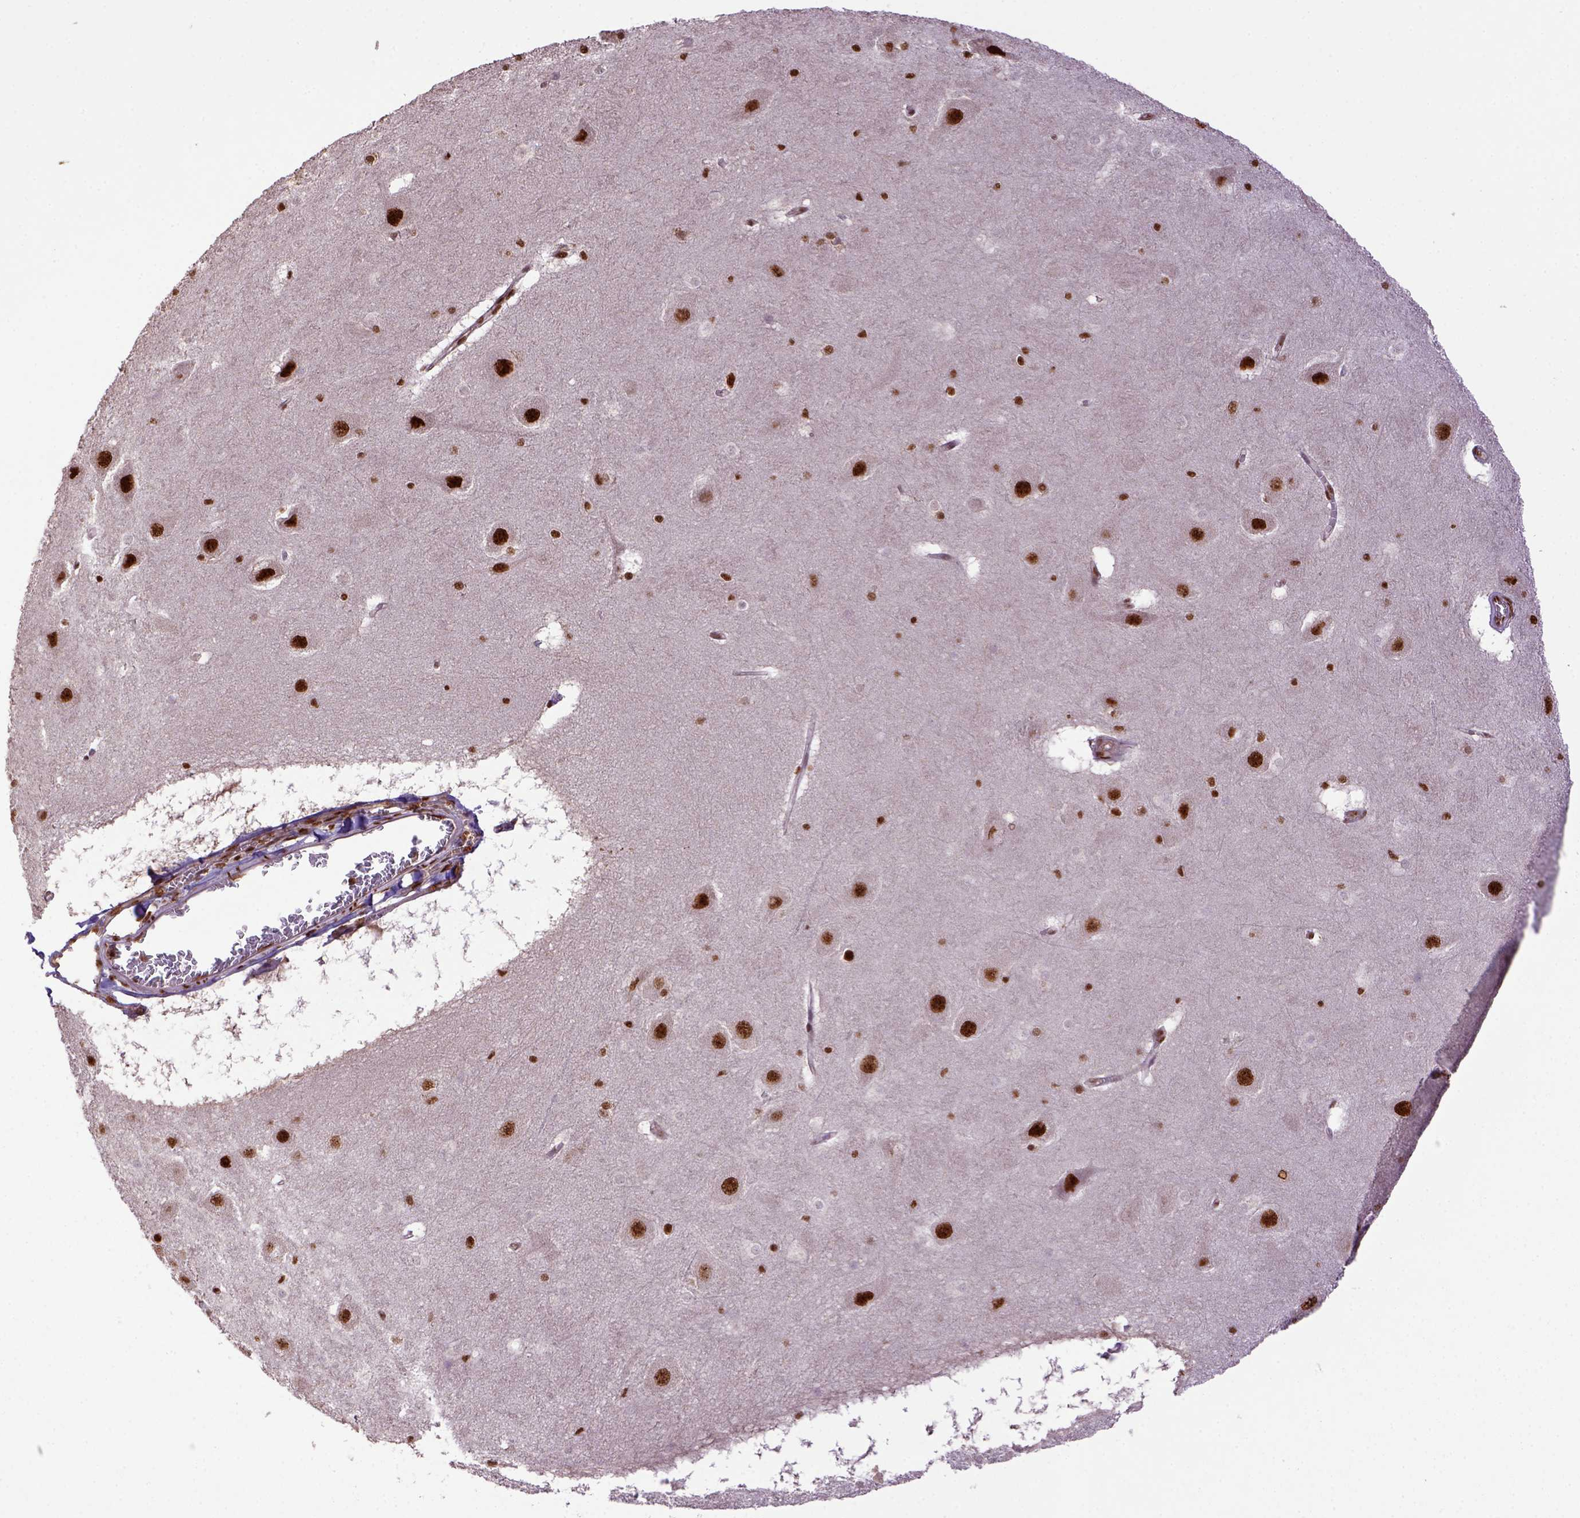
{"staining": {"intensity": "strong", "quantity": ">75%", "location": "nuclear"}, "tissue": "hippocampus", "cell_type": "Glial cells", "image_type": "normal", "snomed": [{"axis": "morphology", "description": "Normal tissue, NOS"}, {"axis": "topography", "description": "Hippocampus"}], "caption": "DAB (3,3'-diaminobenzidine) immunohistochemical staining of normal human hippocampus shows strong nuclear protein positivity in about >75% of glial cells.", "gene": "PPIG", "patient": {"sex": "male", "age": 45}}